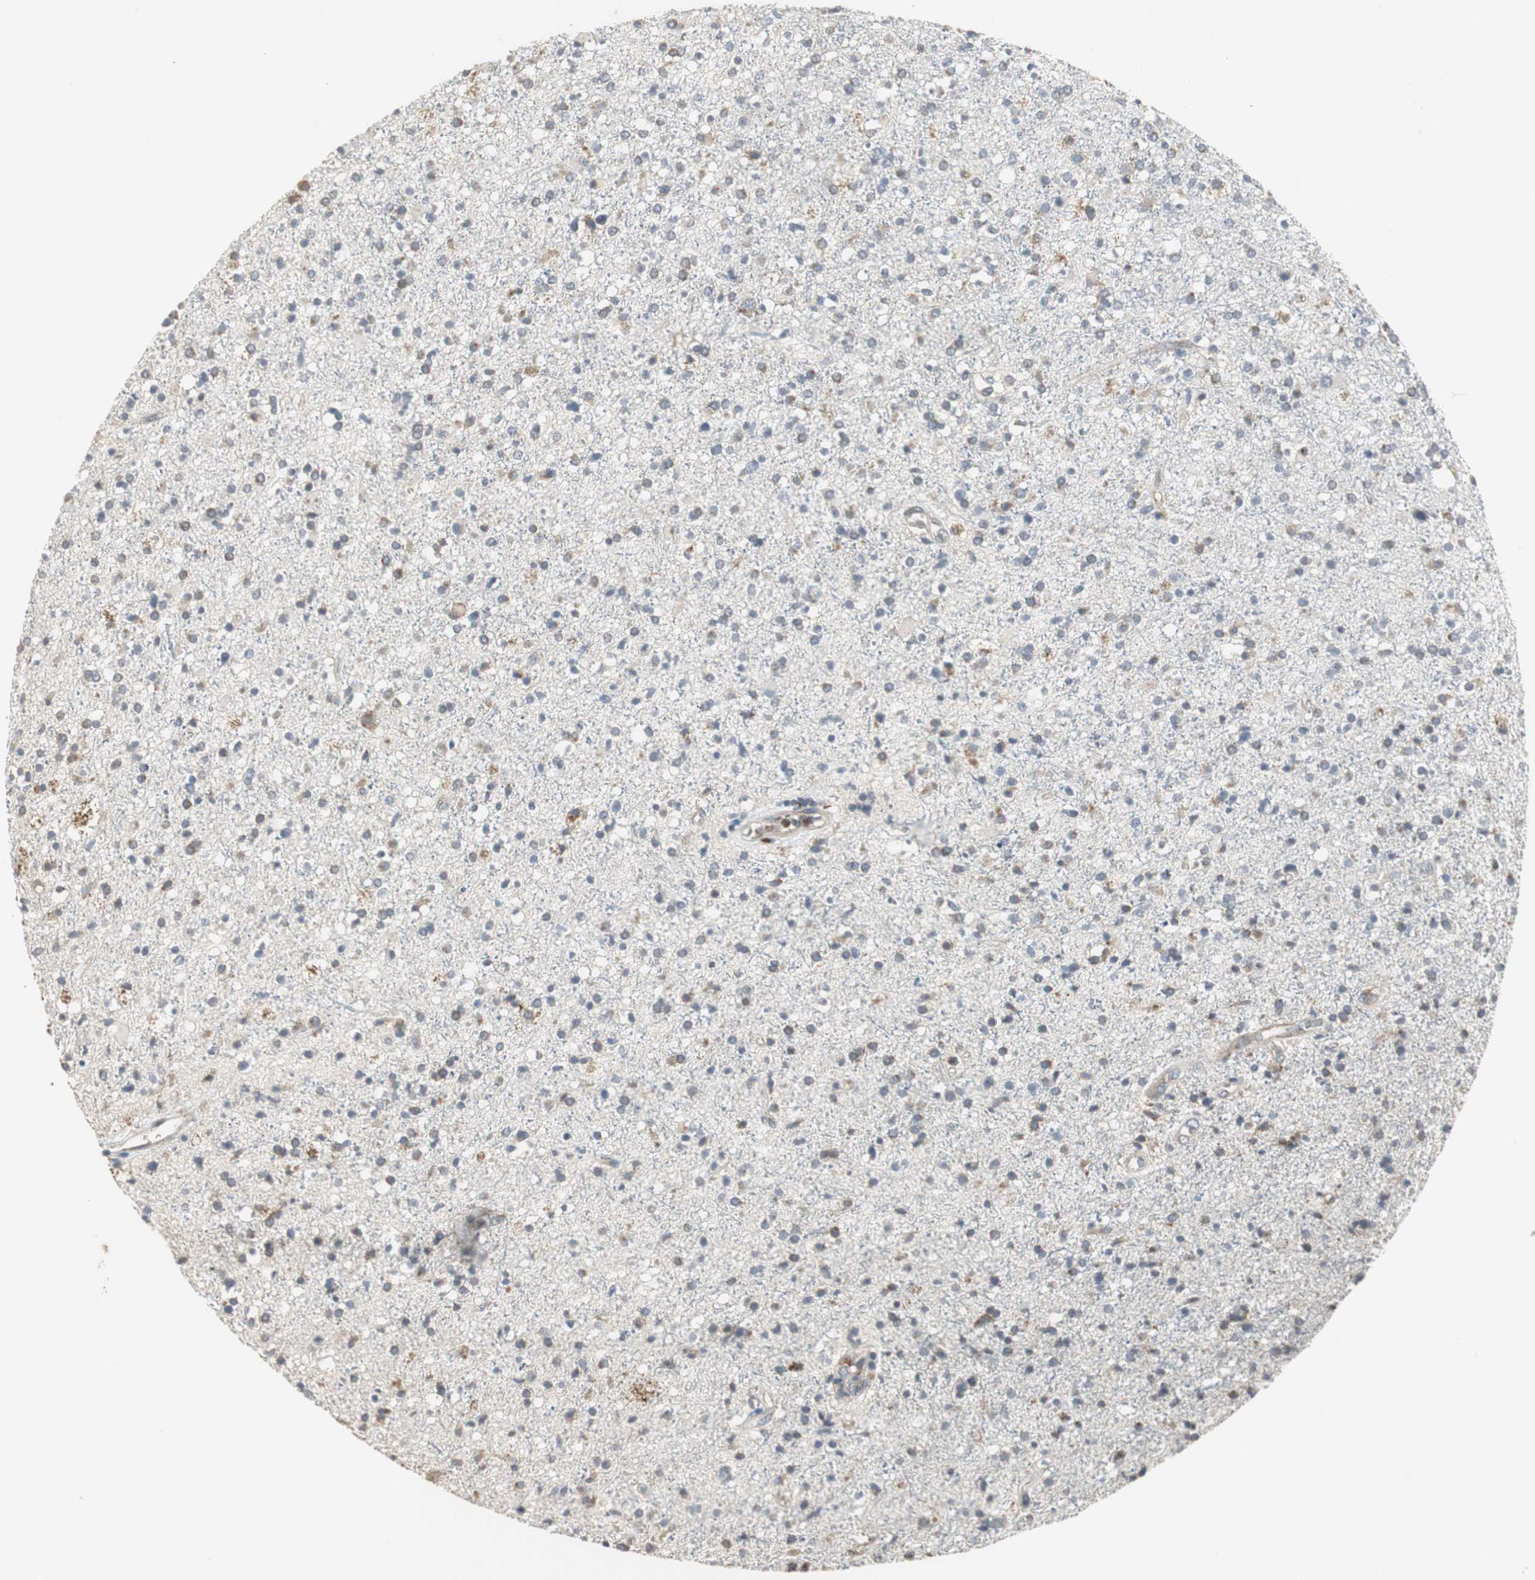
{"staining": {"intensity": "moderate", "quantity": "25%-75%", "location": "cytoplasmic/membranous"}, "tissue": "glioma", "cell_type": "Tumor cells", "image_type": "cancer", "snomed": [{"axis": "morphology", "description": "Glioma, malignant, High grade"}, {"axis": "topography", "description": "Brain"}], "caption": "Glioma stained for a protein (brown) displays moderate cytoplasmic/membranous positive staining in about 25%-75% of tumor cells.", "gene": "JTB", "patient": {"sex": "male", "age": 33}}